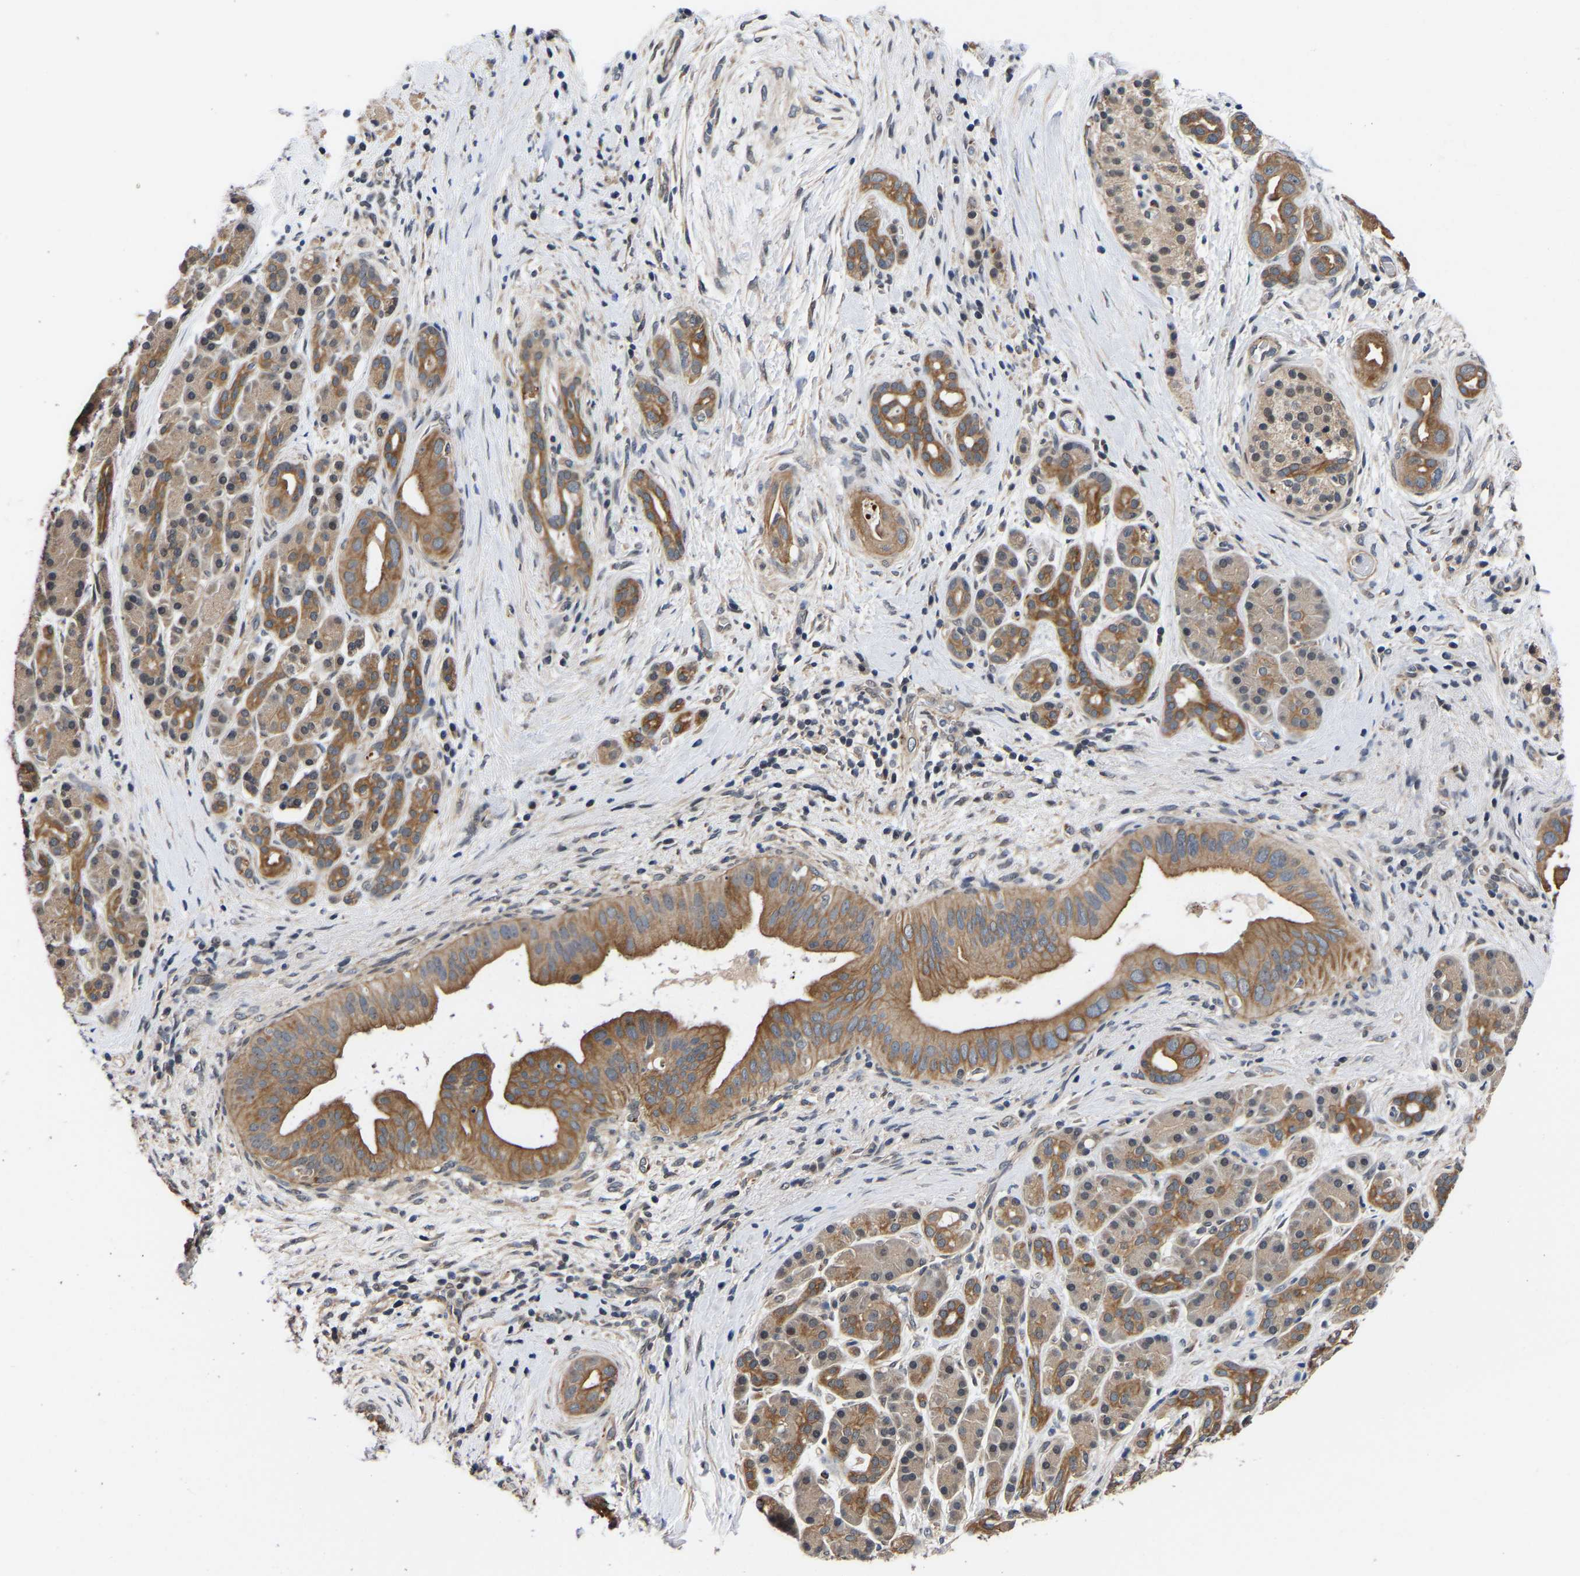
{"staining": {"intensity": "moderate", "quantity": ">75%", "location": "cytoplasmic/membranous"}, "tissue": "pancreatic cancer", "cell_type": "Tumor cells", "image_type": "cancer", "snomed": [{"axis": "morphology", "description": "Adenocarcinoma, NOS"}, {"axis": "topography", "description": "Pancreas"}], "caption": "Protein expression analysis of adenocarcinoma (pancreatic) reveals moderate cytoplasmic/membranous positivity in approximately >75% of tumor cells.", "gene": "METTL16", "patient": {"sex": "male", "age": 55}}